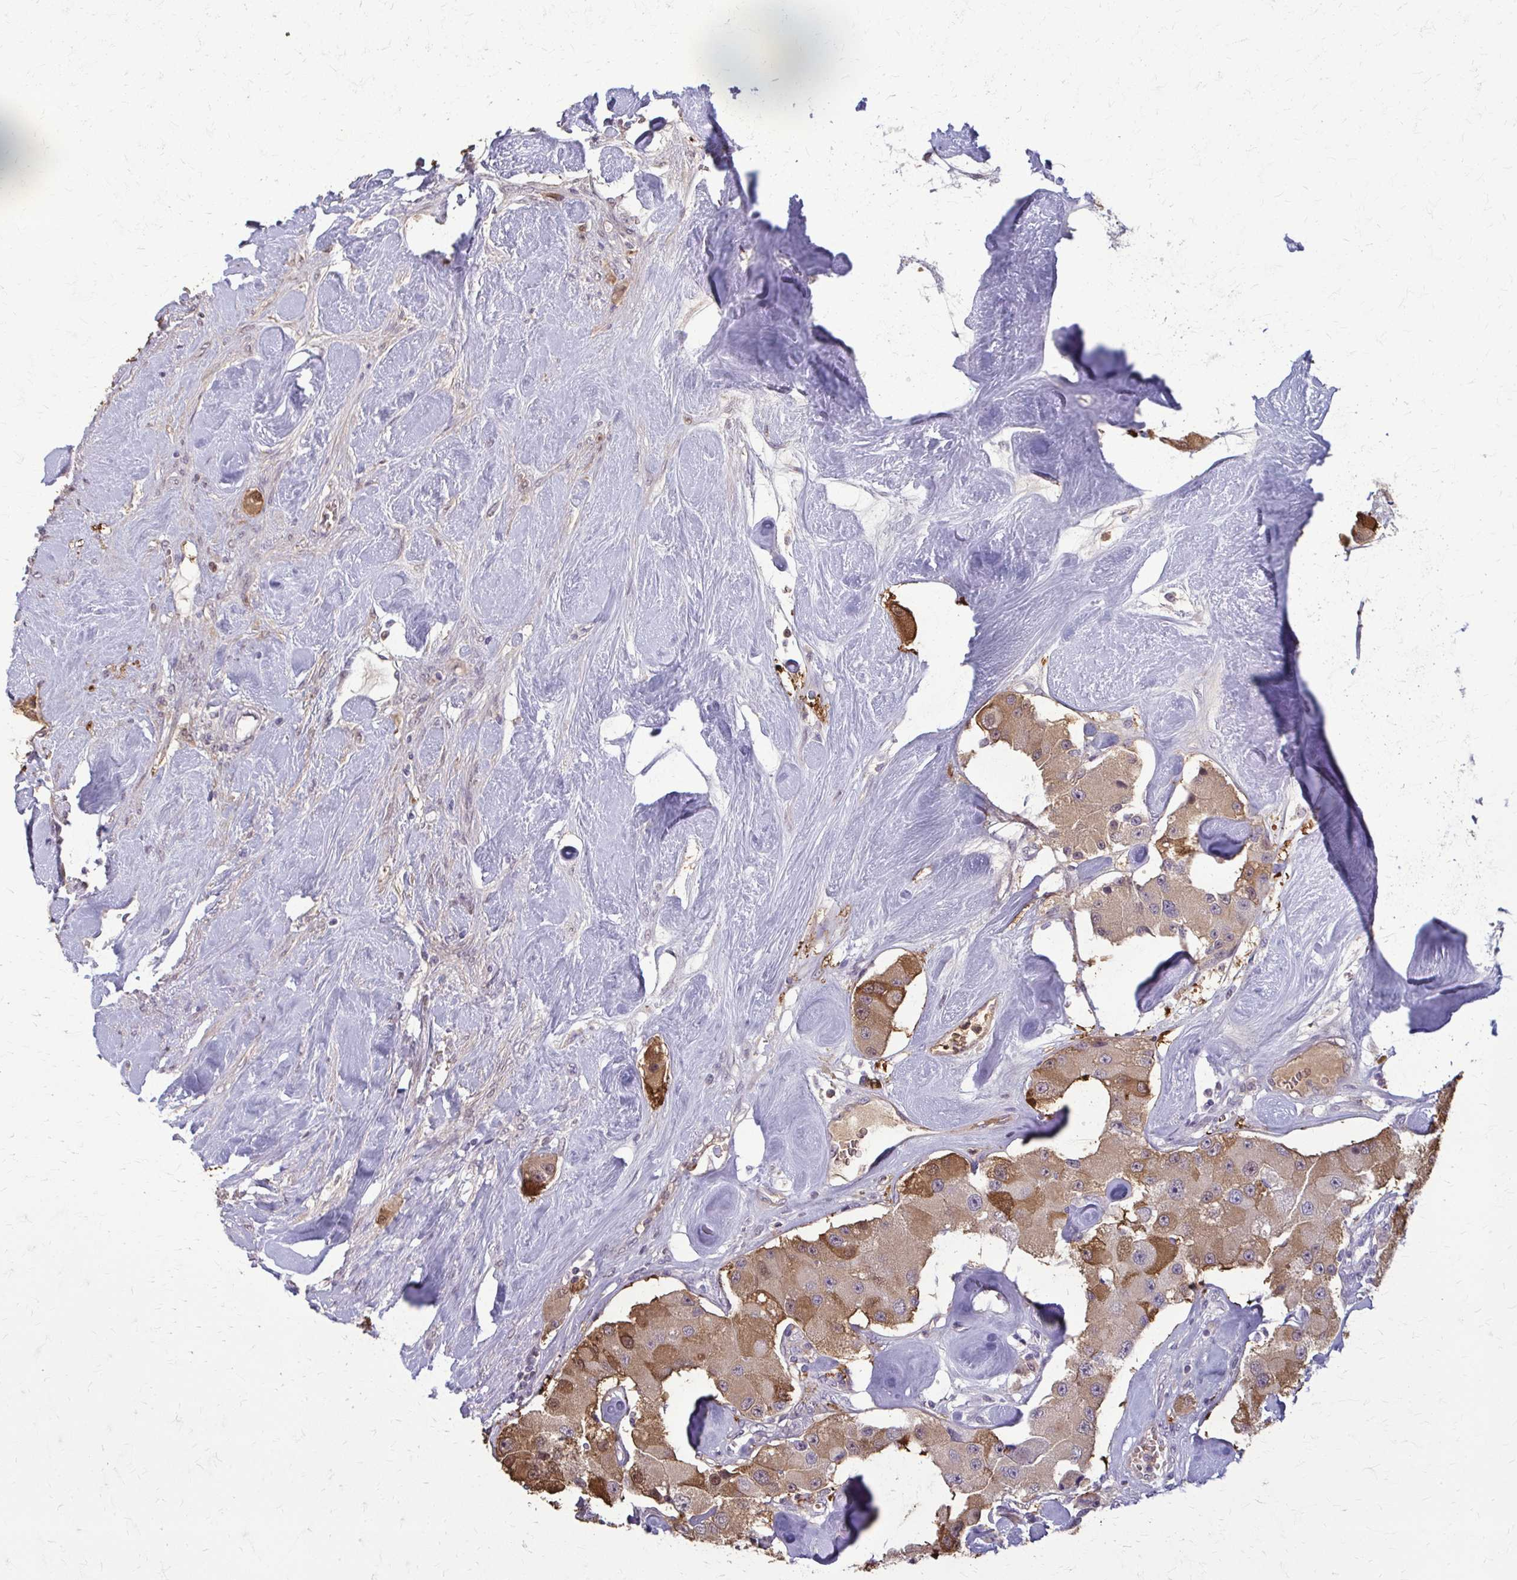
{"staining": {"intensity": "moderate", "quantity": ">75%", "location": "cytoplasmic/membranous"}, "tissue": "carcinoid", "cell_type": "Tumor cells", "image_type": "cancer", "snomed": [{"axis": "morphology", "description": "Carcinoid, malignant, NOS"}, {"axis": "topography", "description": "Pancreas"}], "caption": "A micrograph of human malignant carcinoid stained for a protein shows moderate cytoplasmic/membranous brown staining in tumor cells.", "gene": "ZNF34", "patient": {"sex": "male", "age": 41}}